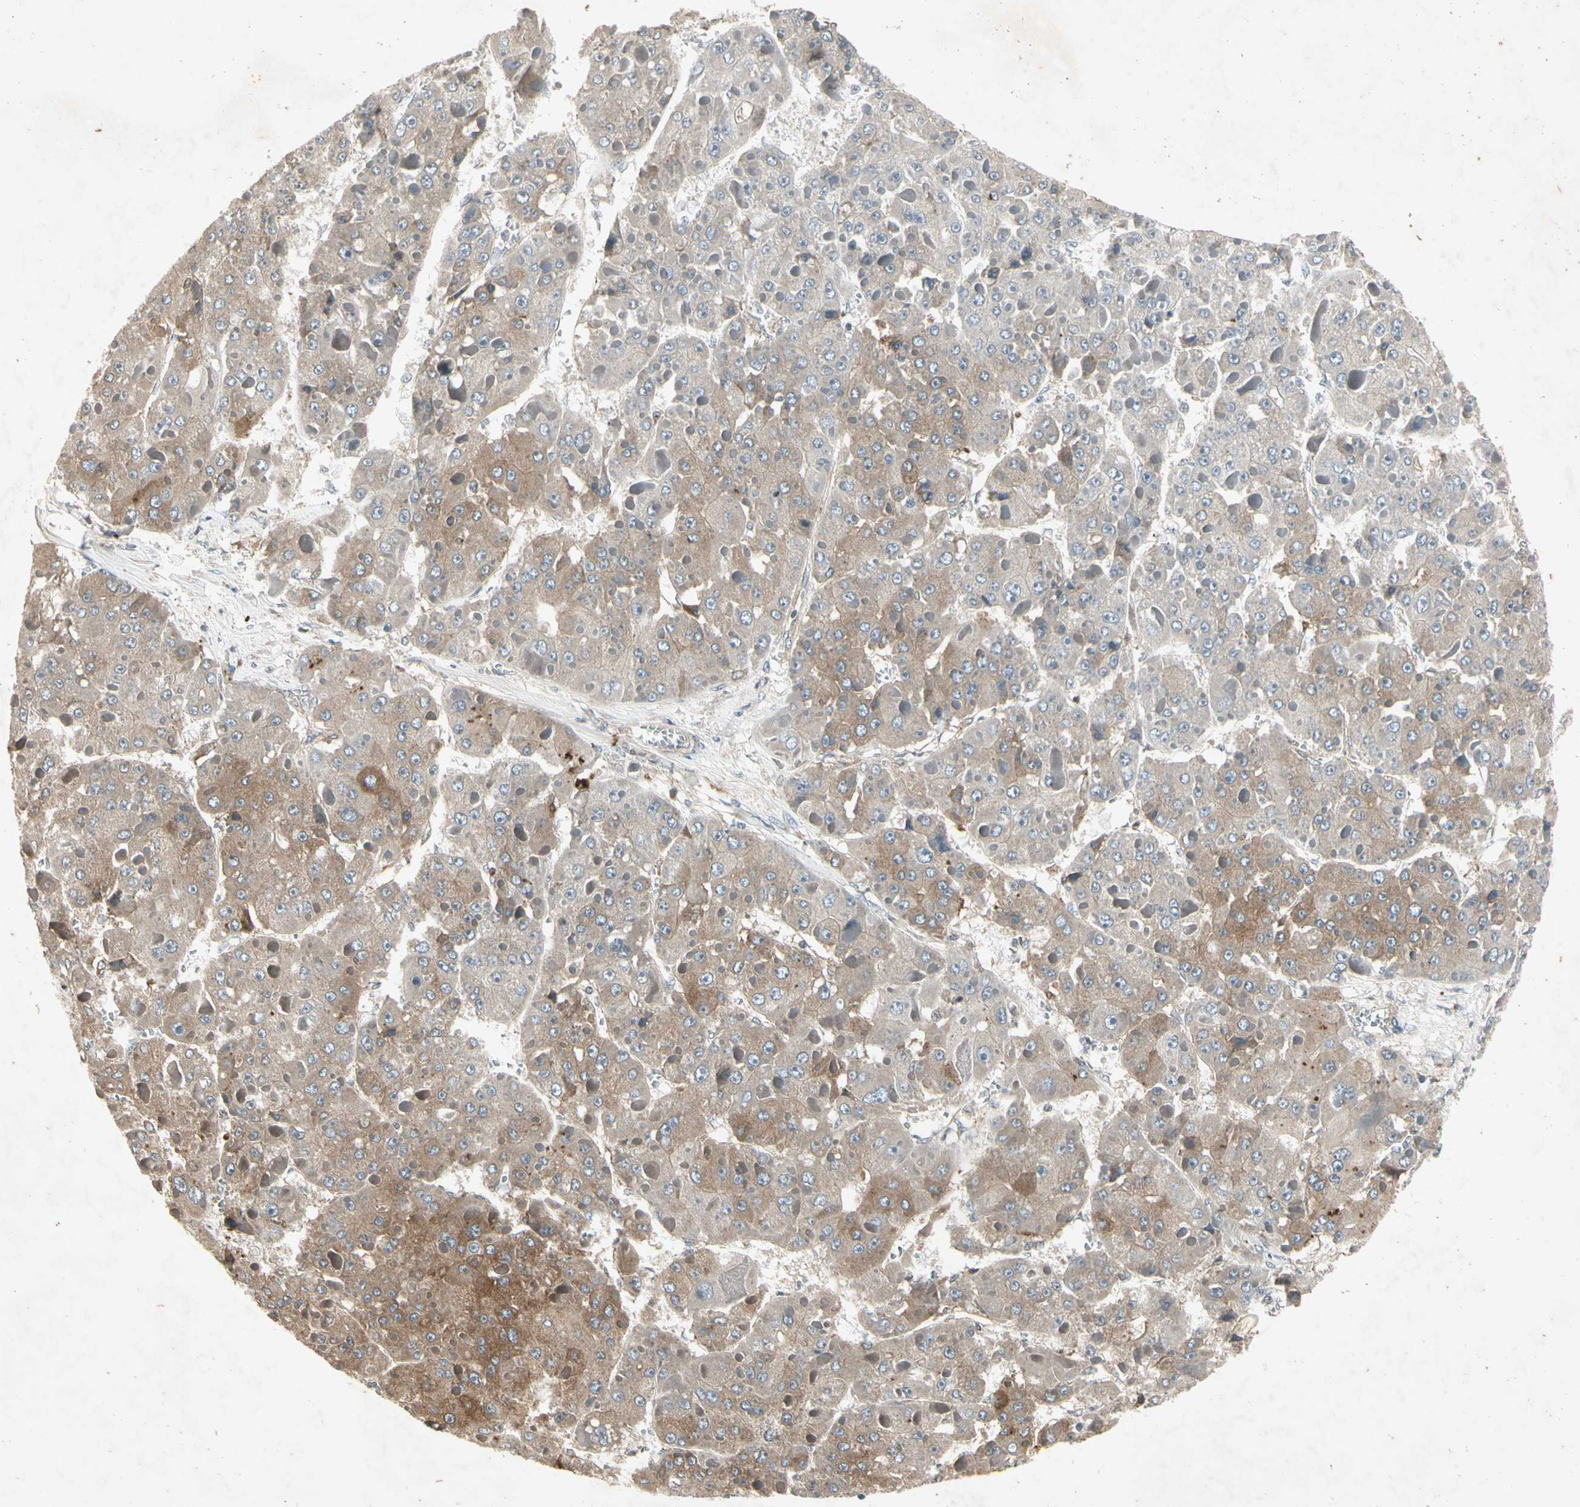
{"staining": {"intensity": "weak", "quantity": "25%-75%", "location": "cytoplasmic/membranous"}, "tissue": "liver cancer", "cell_type": "Tumor cells", "image_type": "cancer", "snomed": [{"axis": "morphology", "description": "Carcinoma, Hepatocellular, NOS"}, {"axis": "topography", "description": "Liver"}], "caption": "Liver cancer (hepatocellular carcinoma) was stained to show a protein in brown. There is low levels of weak cytoplasmic/membranous positivity in about 25%-75% of tumor cells. The staining is performed using DAB (3,3'-diaminobenzidine) brown chromogen to label protein expression. The nuclei are counter-stained blue using hematoxylin.", "gene": "TEK", "patient": {"sex": "female", "age": 73}}